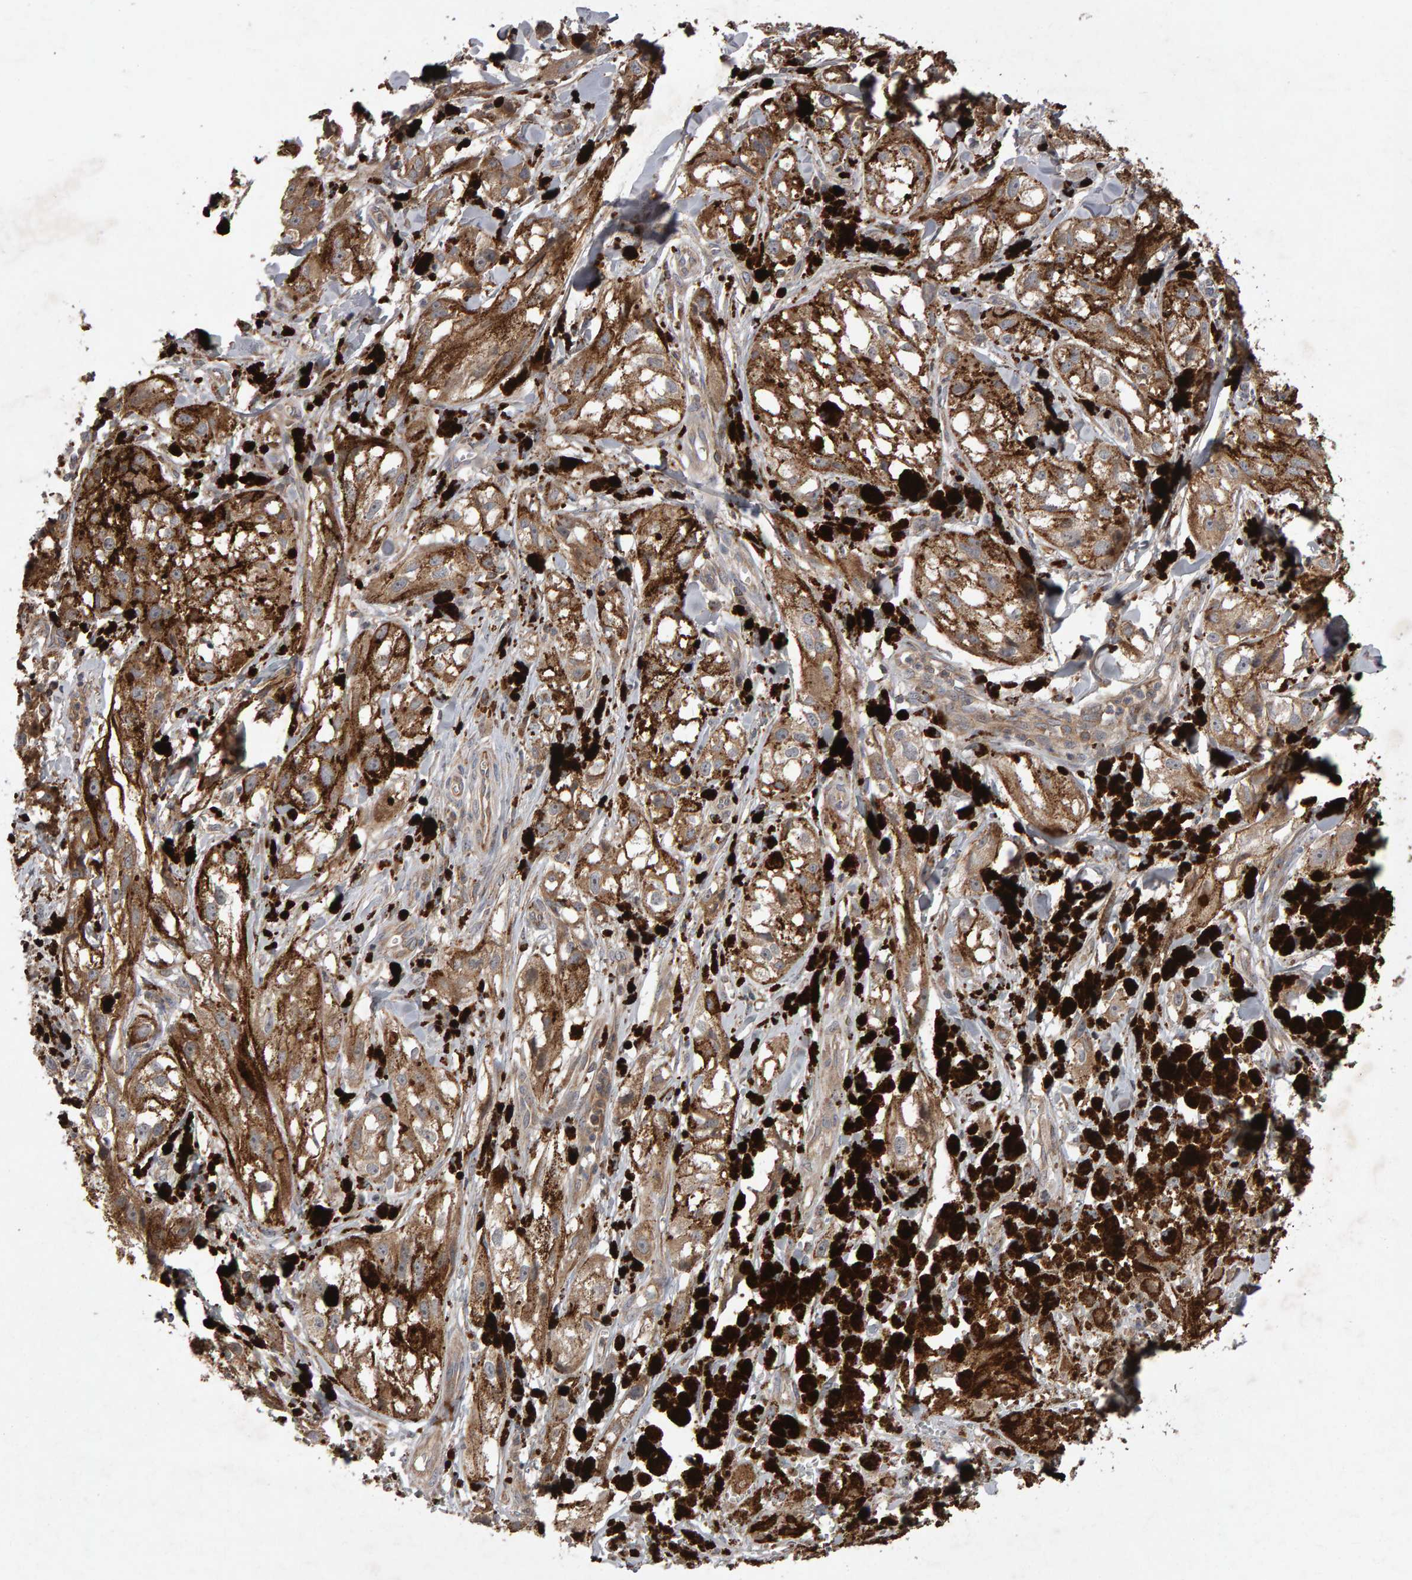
{"staining": {"intensity": "moderate", "quantity": ">75%", "location": "cytoplasmic/membranous"}, "tissue": "melanoma", "cell_type": "Tumor cells", "image_type": "cancer", "snomed": [{"axis": "morphology", "description": "Malignant melanoma, NOS"}, {"axis": "topography", "description": "Skin"}], "caption": "Malignant melanoma stained for a protein shows moderate cytoplasmic/membranous positivity in tumor cells.", "gene": "PGS1", "patient": {"sex": "male", "age": 88}}